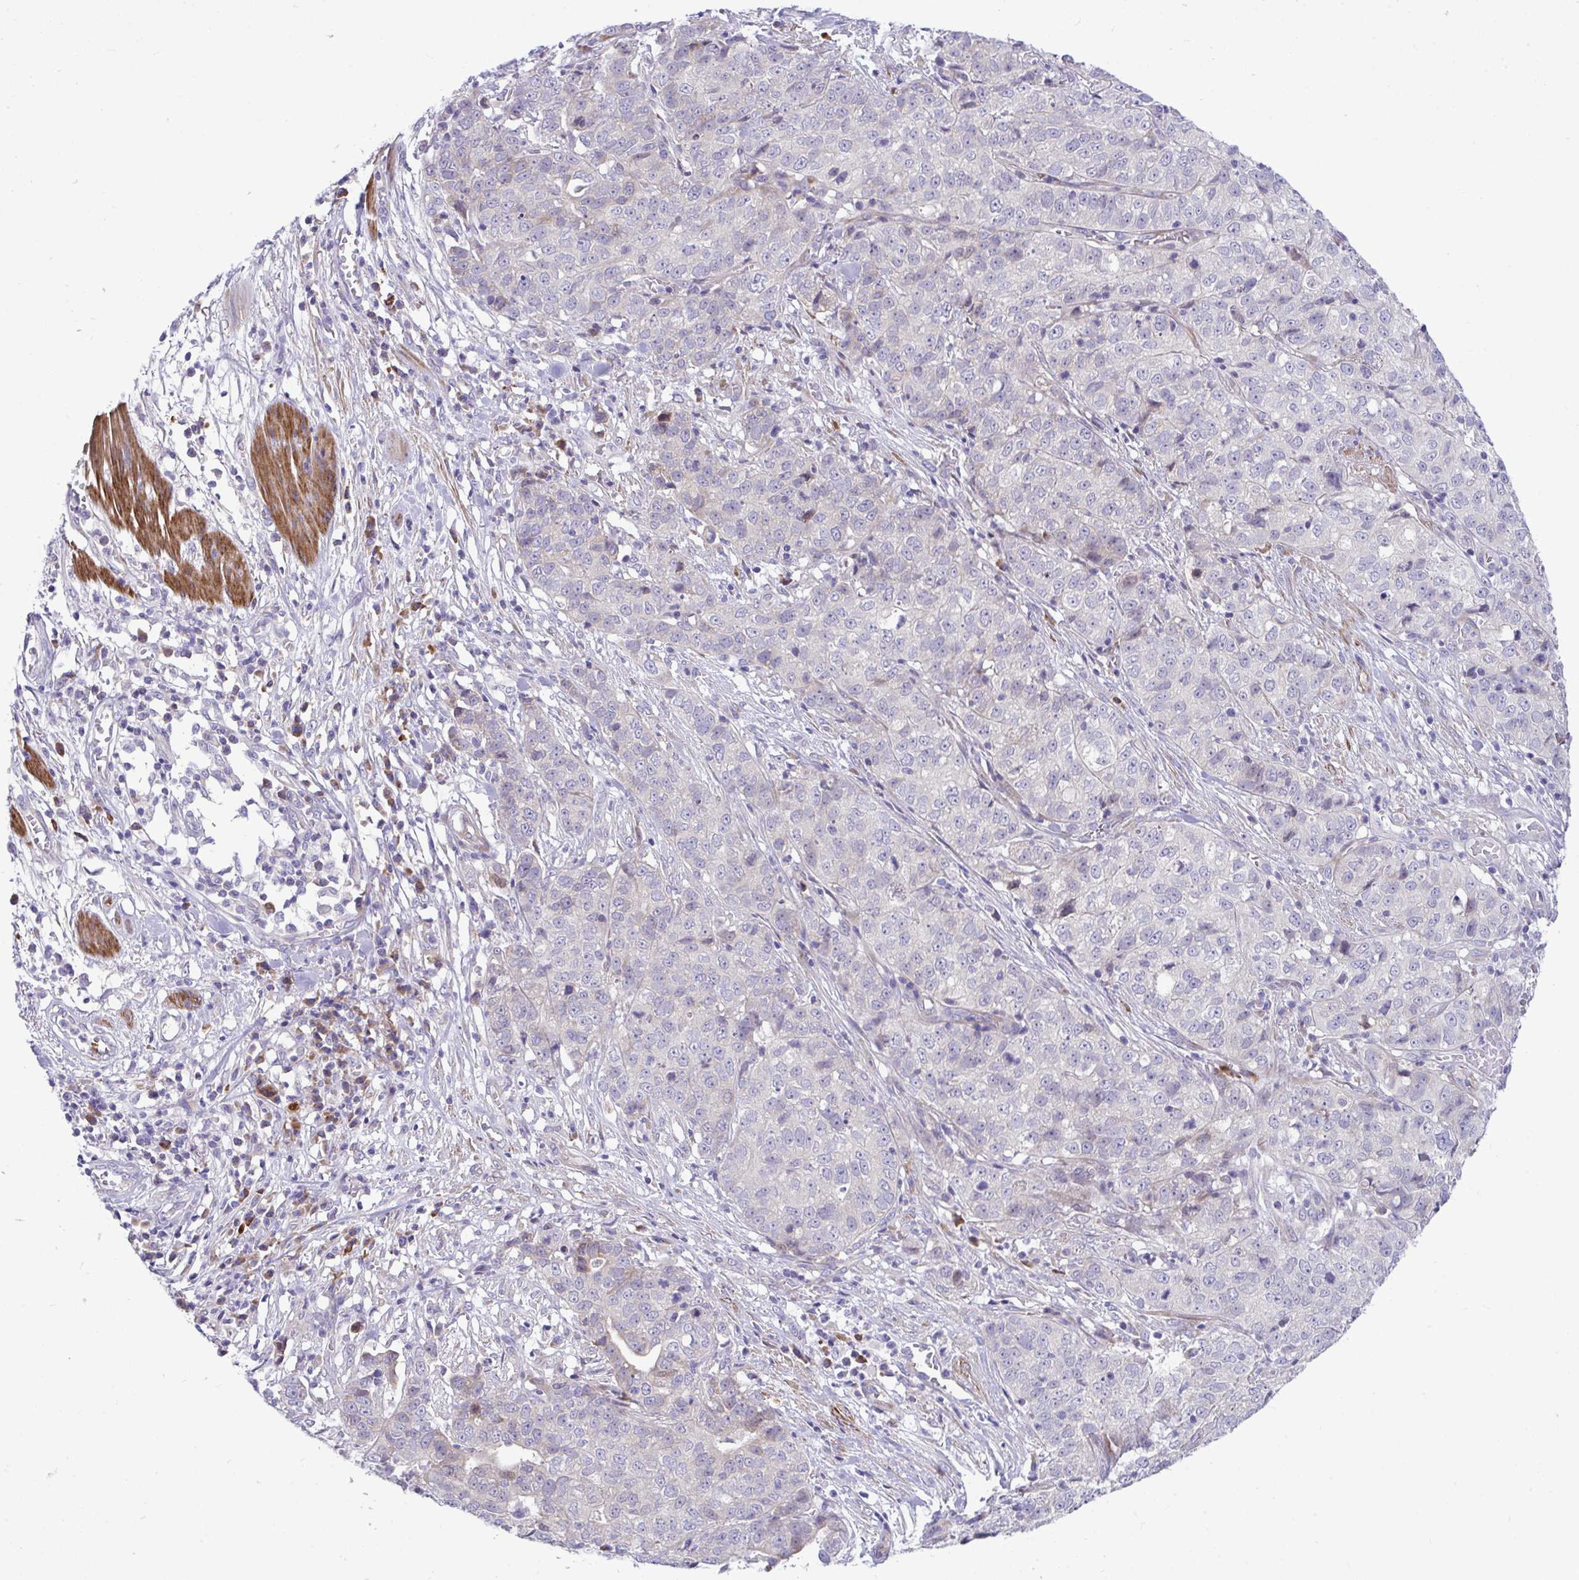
{"staining": {"intensity": "moderate", "quantity": "<25%", "location": "cytoplasmic/membranous"}, "tissue": "stomach cancer", "cell_type": "Tumor cells", "image_type": "cancer", "snomed": [{"axis": "morphology", "description": "Adenocarcinoma, NOS"}, {"axis": "topography", "description": "Stomach, upper"}], "caption": "Immunohistochemistry of stomach adenocarcinoma exhibits low levels of moderate cytoplasmic/membranous positivity in about <25% of tumor cells. The protein of interest is shown in brown color, while the nuclei are stained blue.", "gene": "PIGZ", "patient": {"sex": "female", "age": 67}}